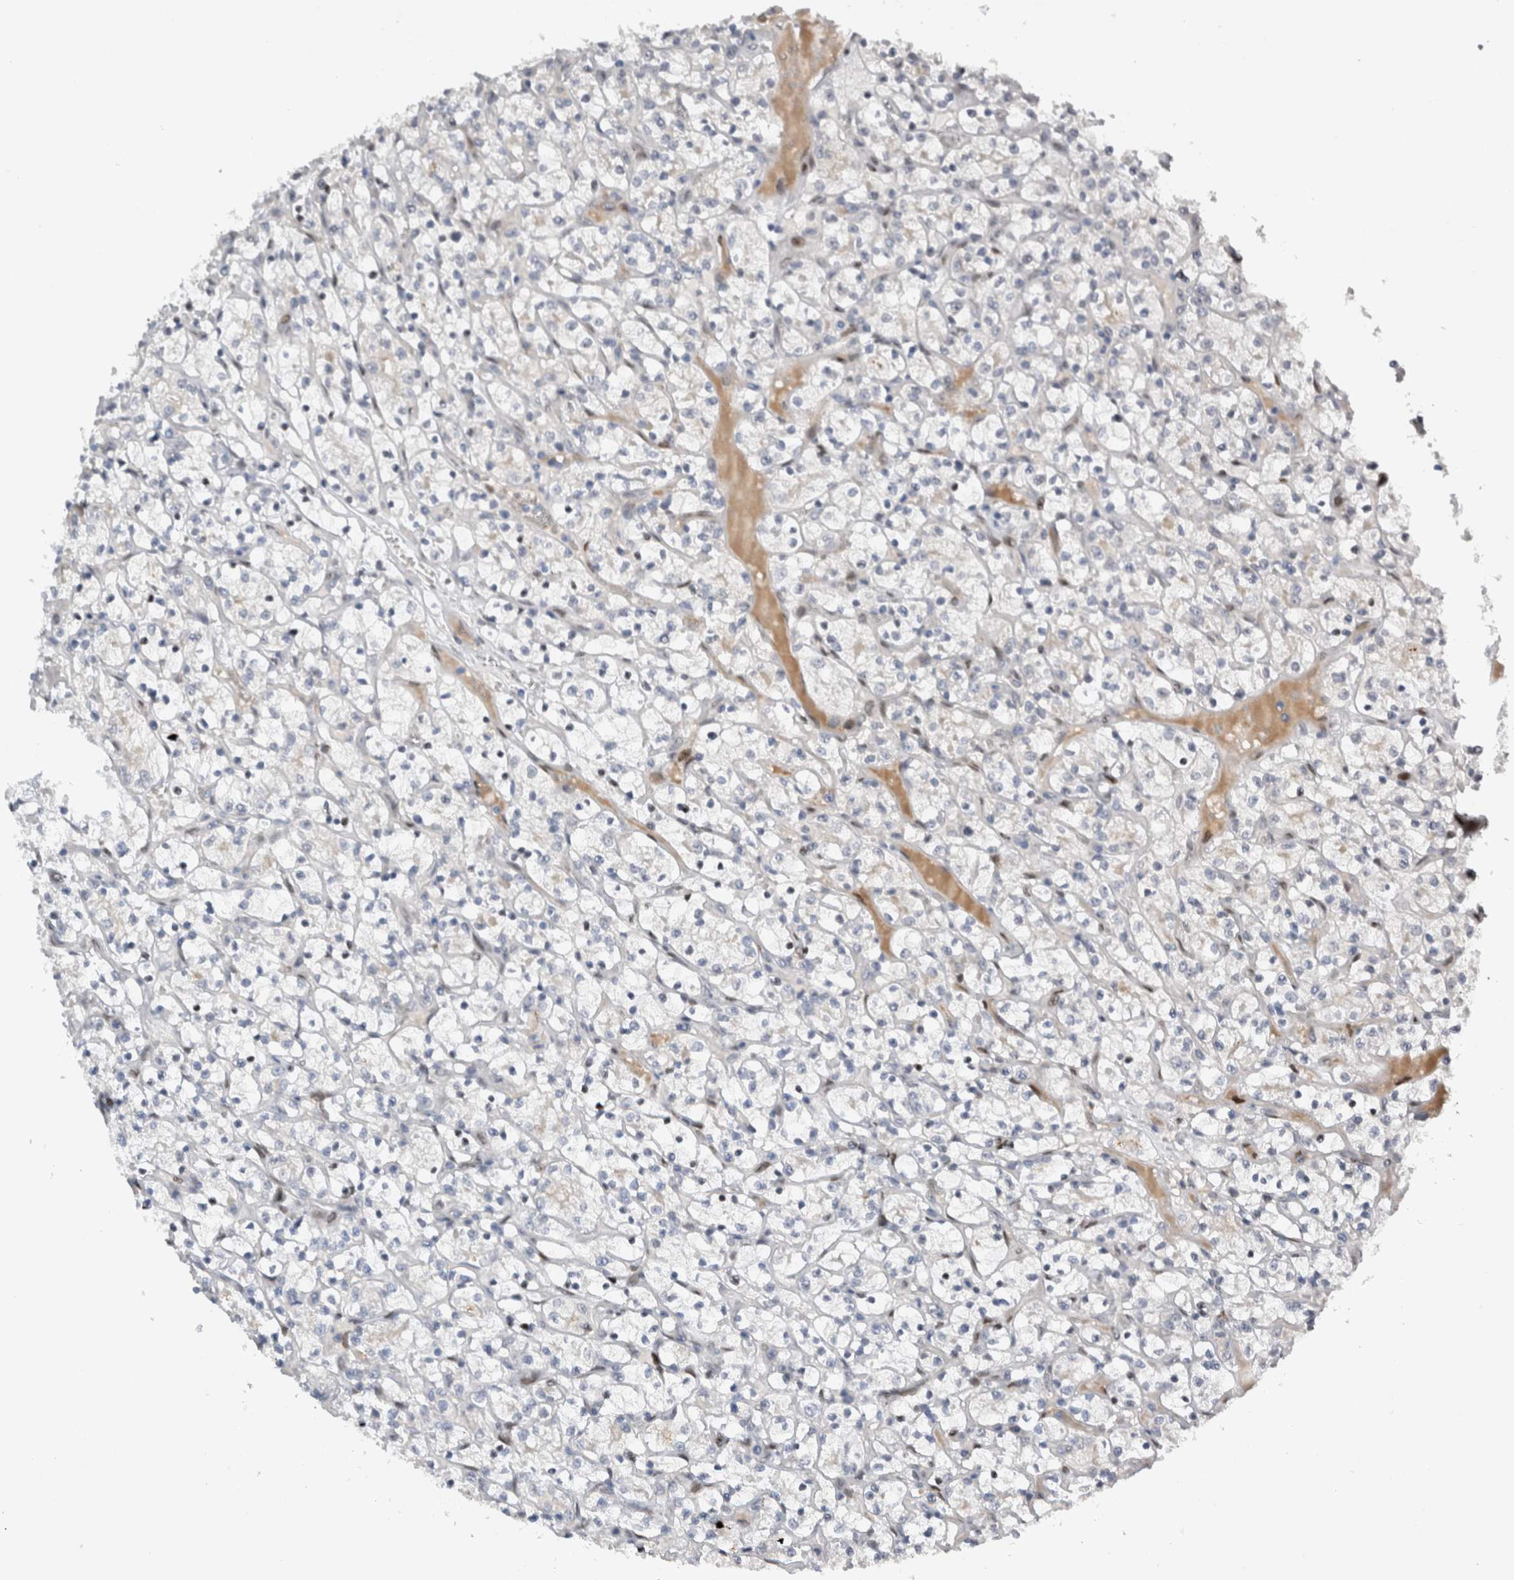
{"staining": {"intensity": "negative", "quantity": "none", "location": "none"}, "tissue": "renal cancer", "cell_type": "Tumor cells", "image_type": "cancer", "snomed": [{"axis": "morphology", "description": "Adenocarcinoma, NOS"}, {"axis": "topography", "description": "Kidney"}], "caption": "DAB (3,3'-diaminobenzidine) immunohistochemical staining of renal cancer (adenocarcinoma) demonstrates no significant positivity in tumor cells.", "gene": "DMTN", "patient": {"sex": "female", "age": 69}}